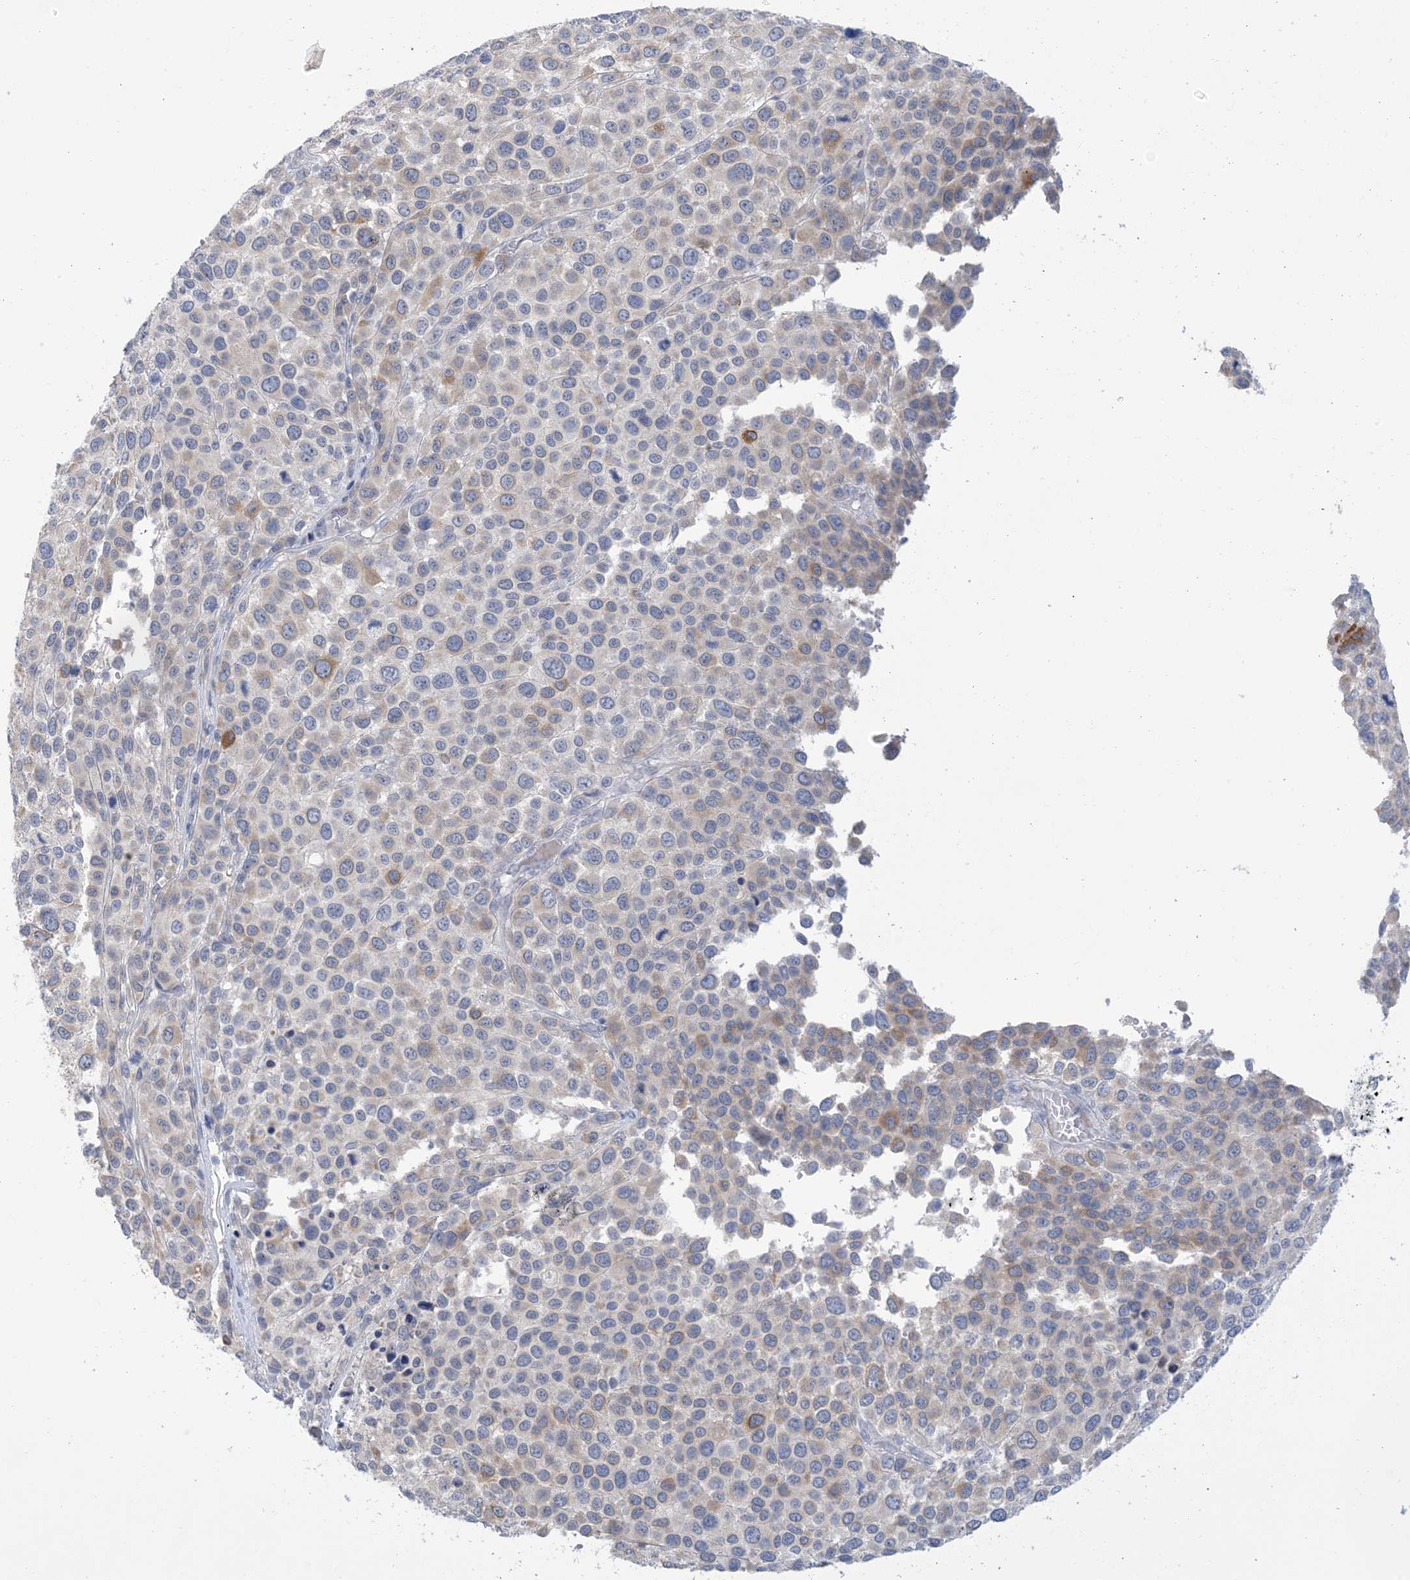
{"staining": {"intensity": "negative", "quantity": "none", "location": "none"}, "tissue": "melanoma", "cell_type": "Tumor cells", "image_type": "cancer", "snomed": [{"axis": "morphology", "description": "Malignant melanoma, NOS"}, {"axis": "topography", "description": "Skin of trunk"}], "caption": "Immunohistochemical staining of malignant melanoma demonstrates no significant expression in tumor cells.", "gene": "TTYH1", "patient": {"sex": "male", "age": 71}}